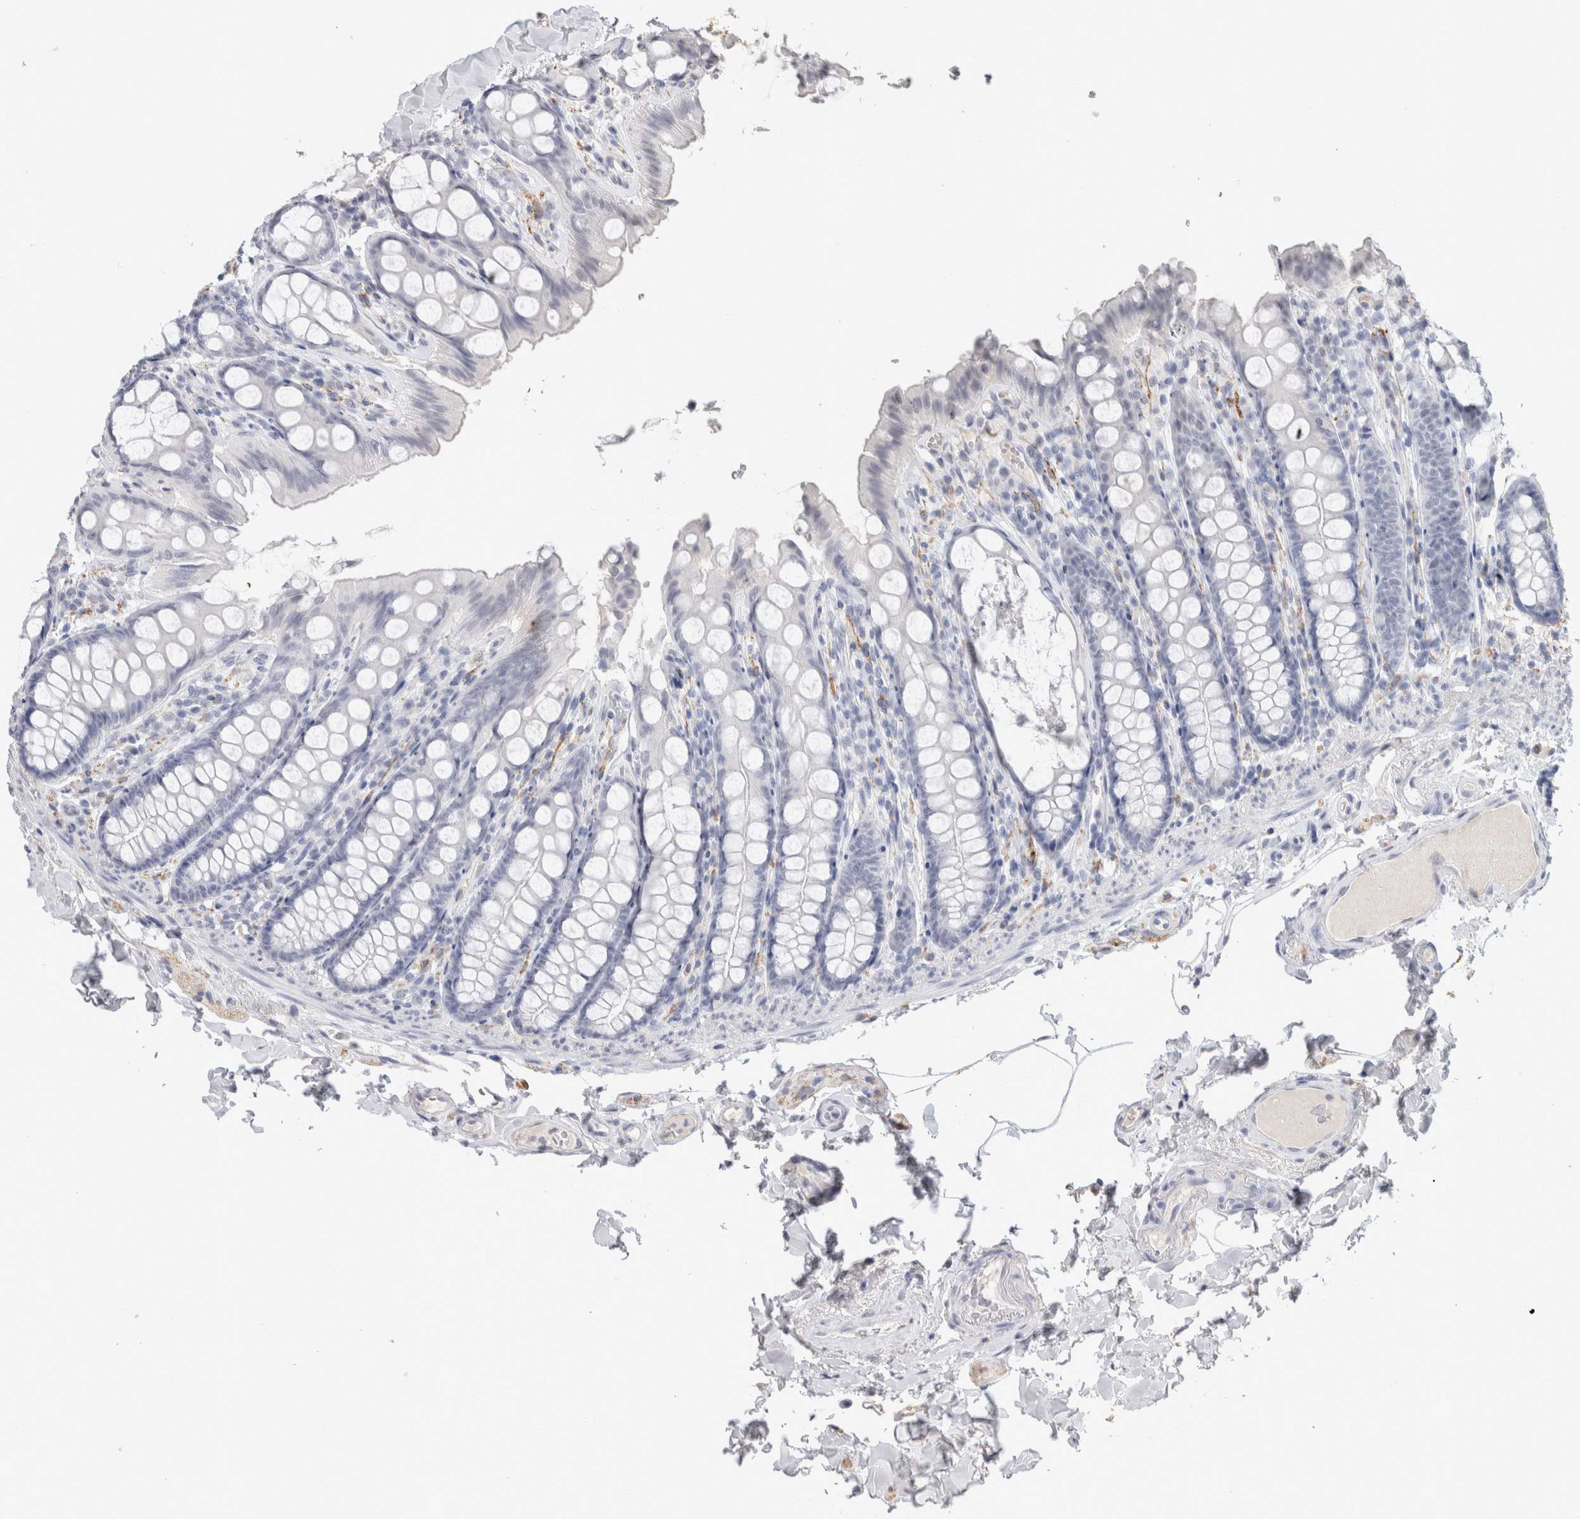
{"staining": {"intensity": "negative", "quantity": "none", "location": "none"}, "tissue": "colon", "cell_type": "Endothelial cells", "image_type": "normal", "snomed": [{"axis": "morphology", "description": "Normal tissue, NOS"}, {"axis": "topography", "description": "Colon"}, {"axis": "topography", "description": "Peripheral nerve tissue"}], "caption": "DAB immunohistochemical staining of unremarkable human colon reveals no significant staining in endothelial cells.", "gene": "CADM3", "patient": {"sex": "female", "age": 61}}